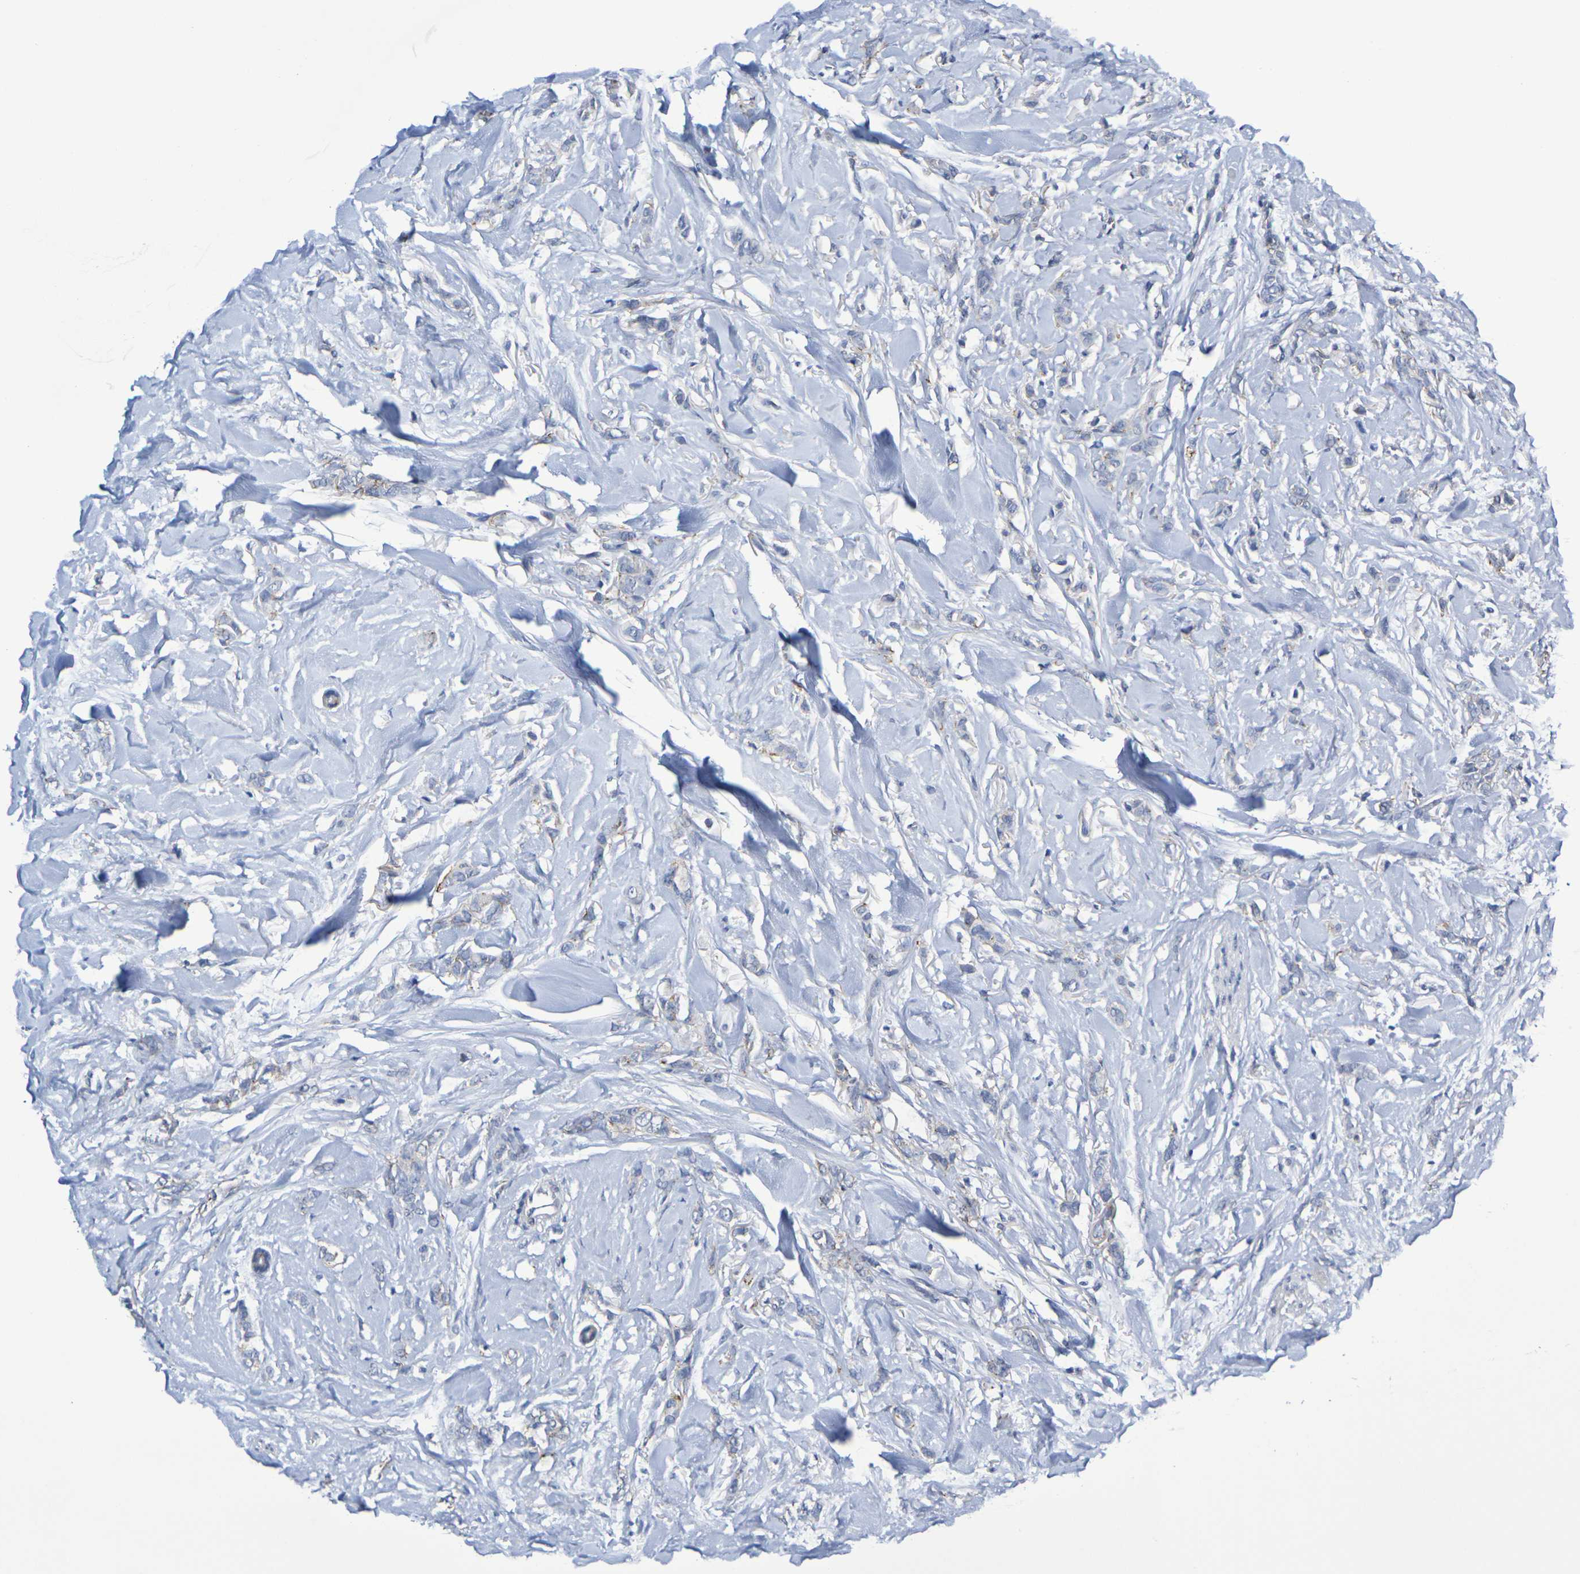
{"staining": {"intensity": "negative", "quantity": "none", "location": "none"}, "tissue": "breast cancer", "cell_type": "Tumor cells", "image_type": "cancer", "snomed": [{"axis": "morphology", "description": "Lobular carcinoma"}, {"axis": "topography", "description": "Skin"}, {"axis": "topography", "description": "Breast"}], "caption": "Human breast cancer stained for a protein using immunohistochemistry reveals no positivity in tumor cells.", "gene": "CHRNB1", "patient": {"sex": "female", "age": 46}}